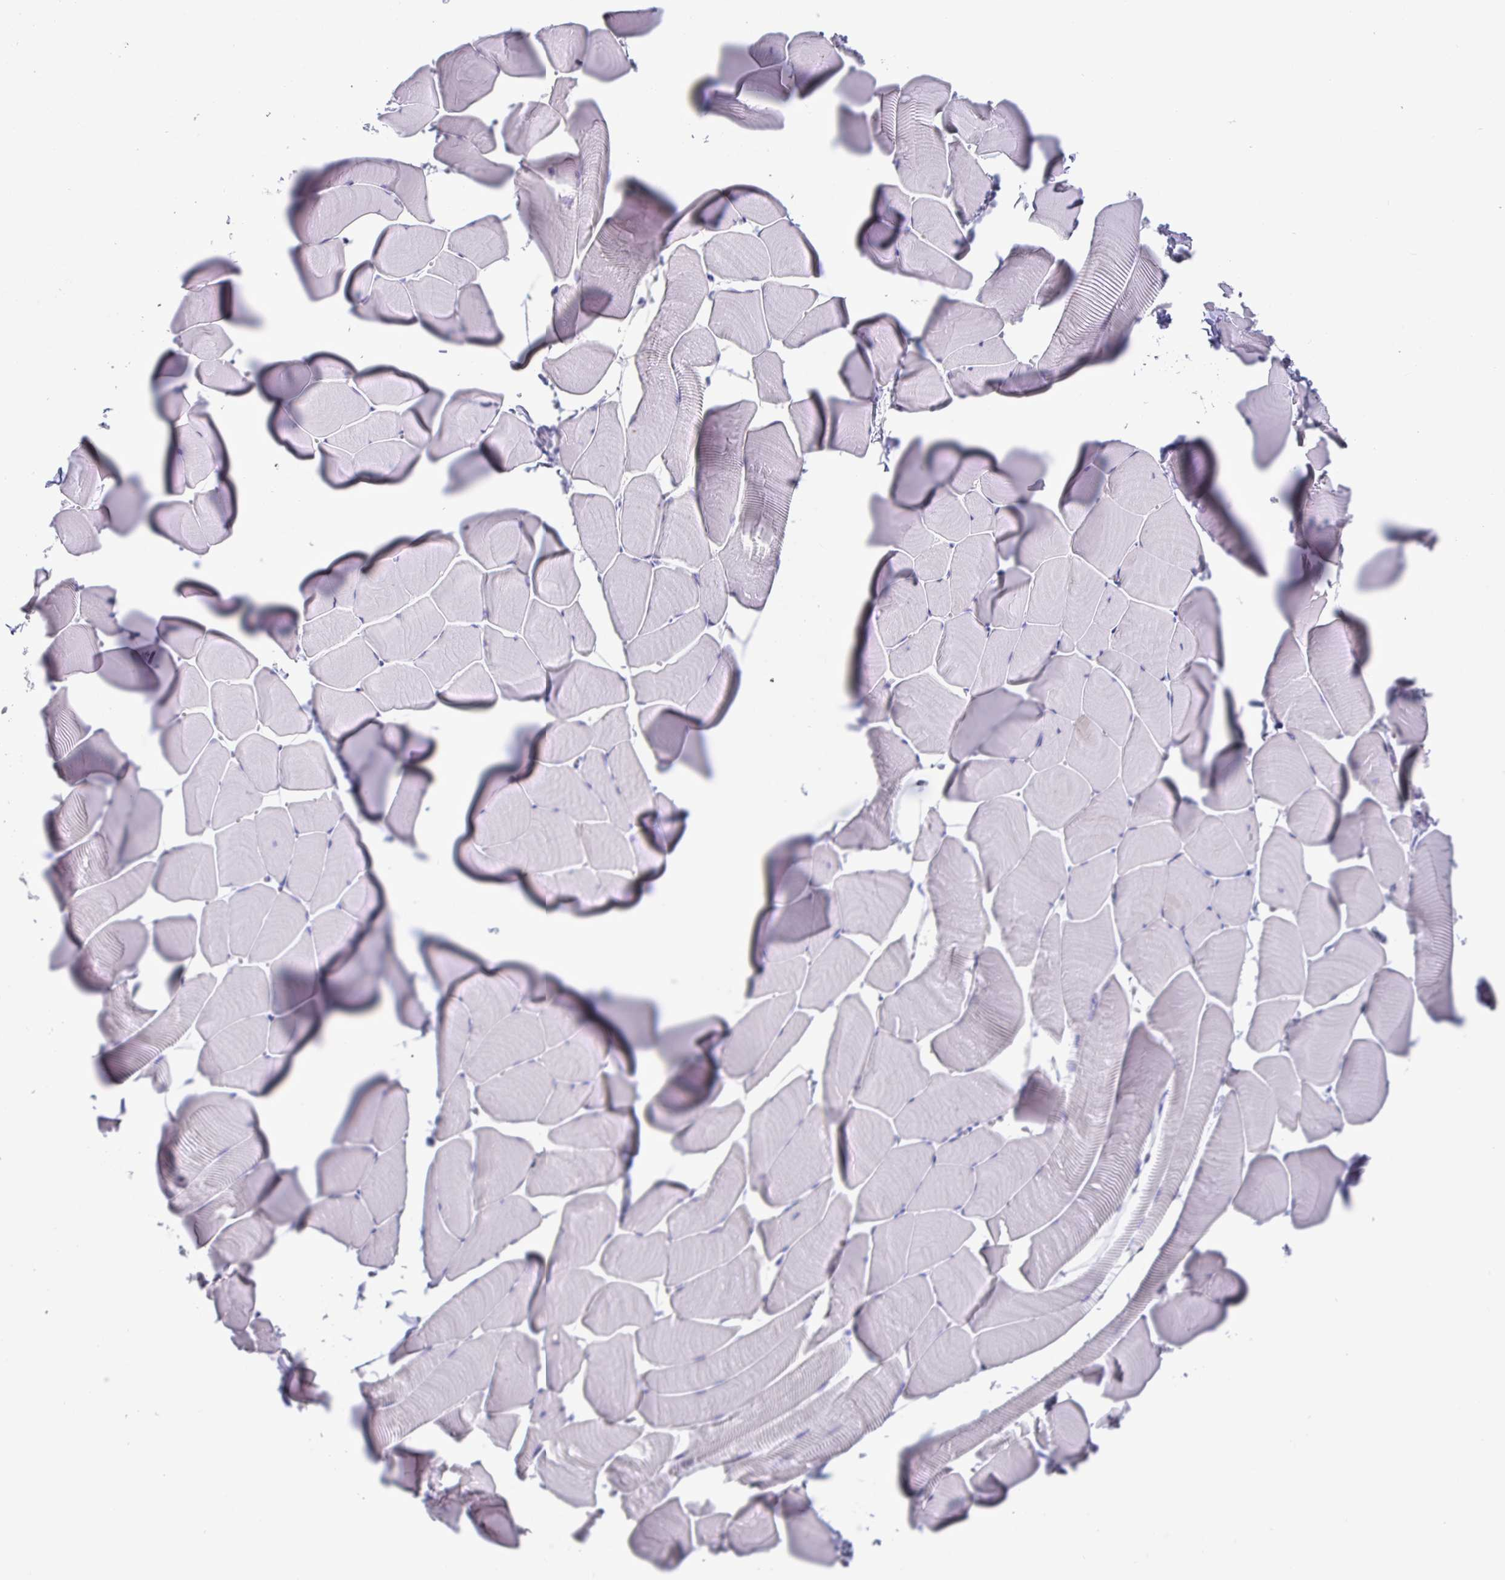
{"staining": {"intensity": "negative", "quantity": "none", "location": "none"}, "tissue": "skeletal muscle", "cell_type": "Myocytes", "image_type": "normal", "snomed": [{"axis": "morphology", "description": "Normal tissue, NOS"}, {"axis": "topography", "description": "Skeletal muscle"}], "caption": "An image of skeletal muscle stained for a protein reveals no brown staining in myocytes.", "gene": "SCGN", "patient": {"sex": "male", "age": 25}}